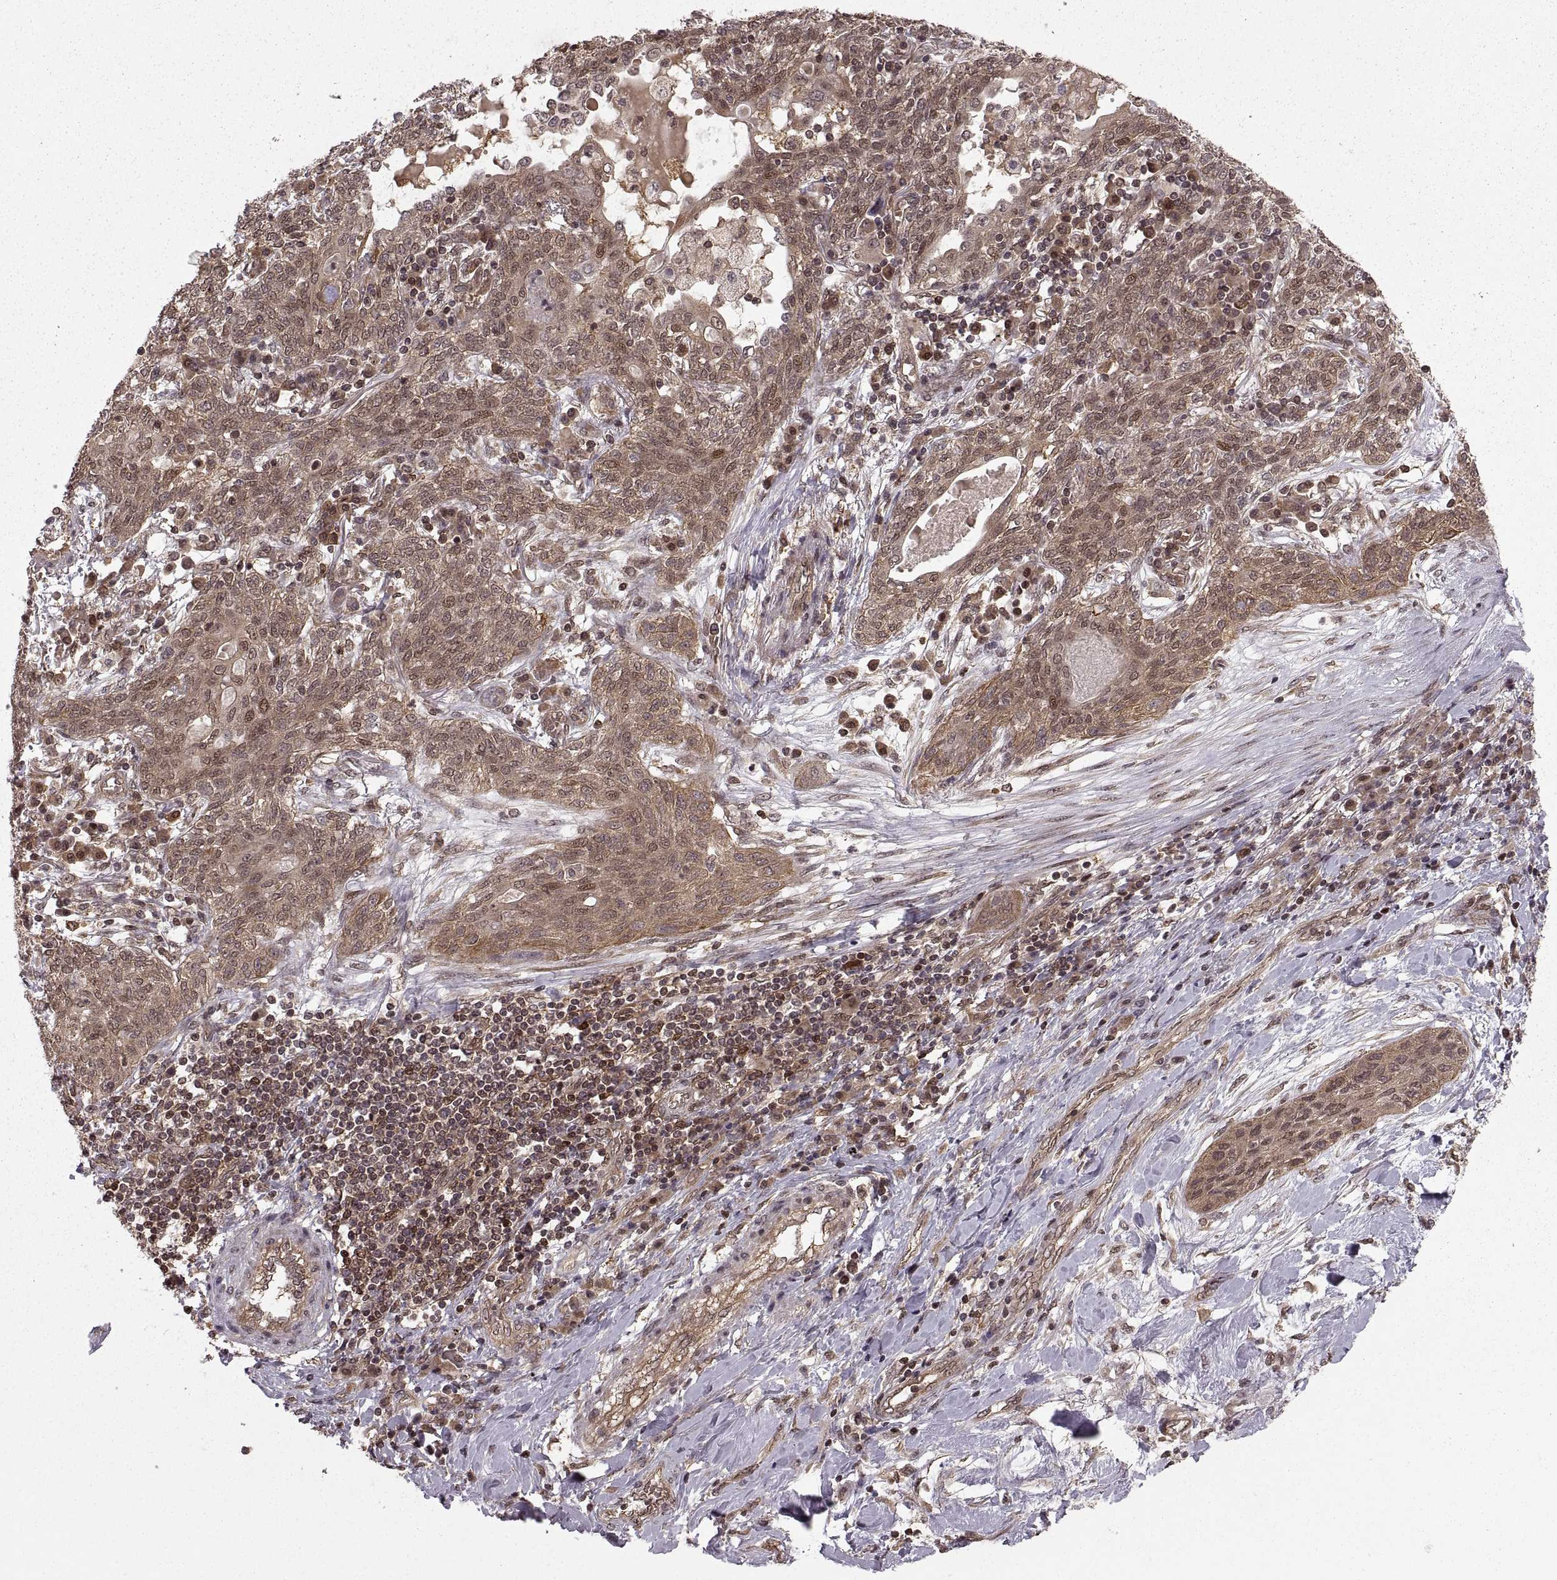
{"staining": {"intensity": "moderate", "quantity": ">75%", "location": "cytoplasmic/membranous"}, "tissue": "lung cancer", "cell_type": "Tumor cells", "image_type": "cancer", "snomed": [{"axis": "morphology", "description": "Squamous cell carcinoma, NOS"}, {"axis": "topography", "description": "Lung"}], "caption": "Tumor cells display medium levels of moderate cytoplasmic/membranous expression in approximately >75% of cells in human squamous cell carcinoma (lung).", "gene": "DEDD", "patient": {"sex": "female", "age": 70}}